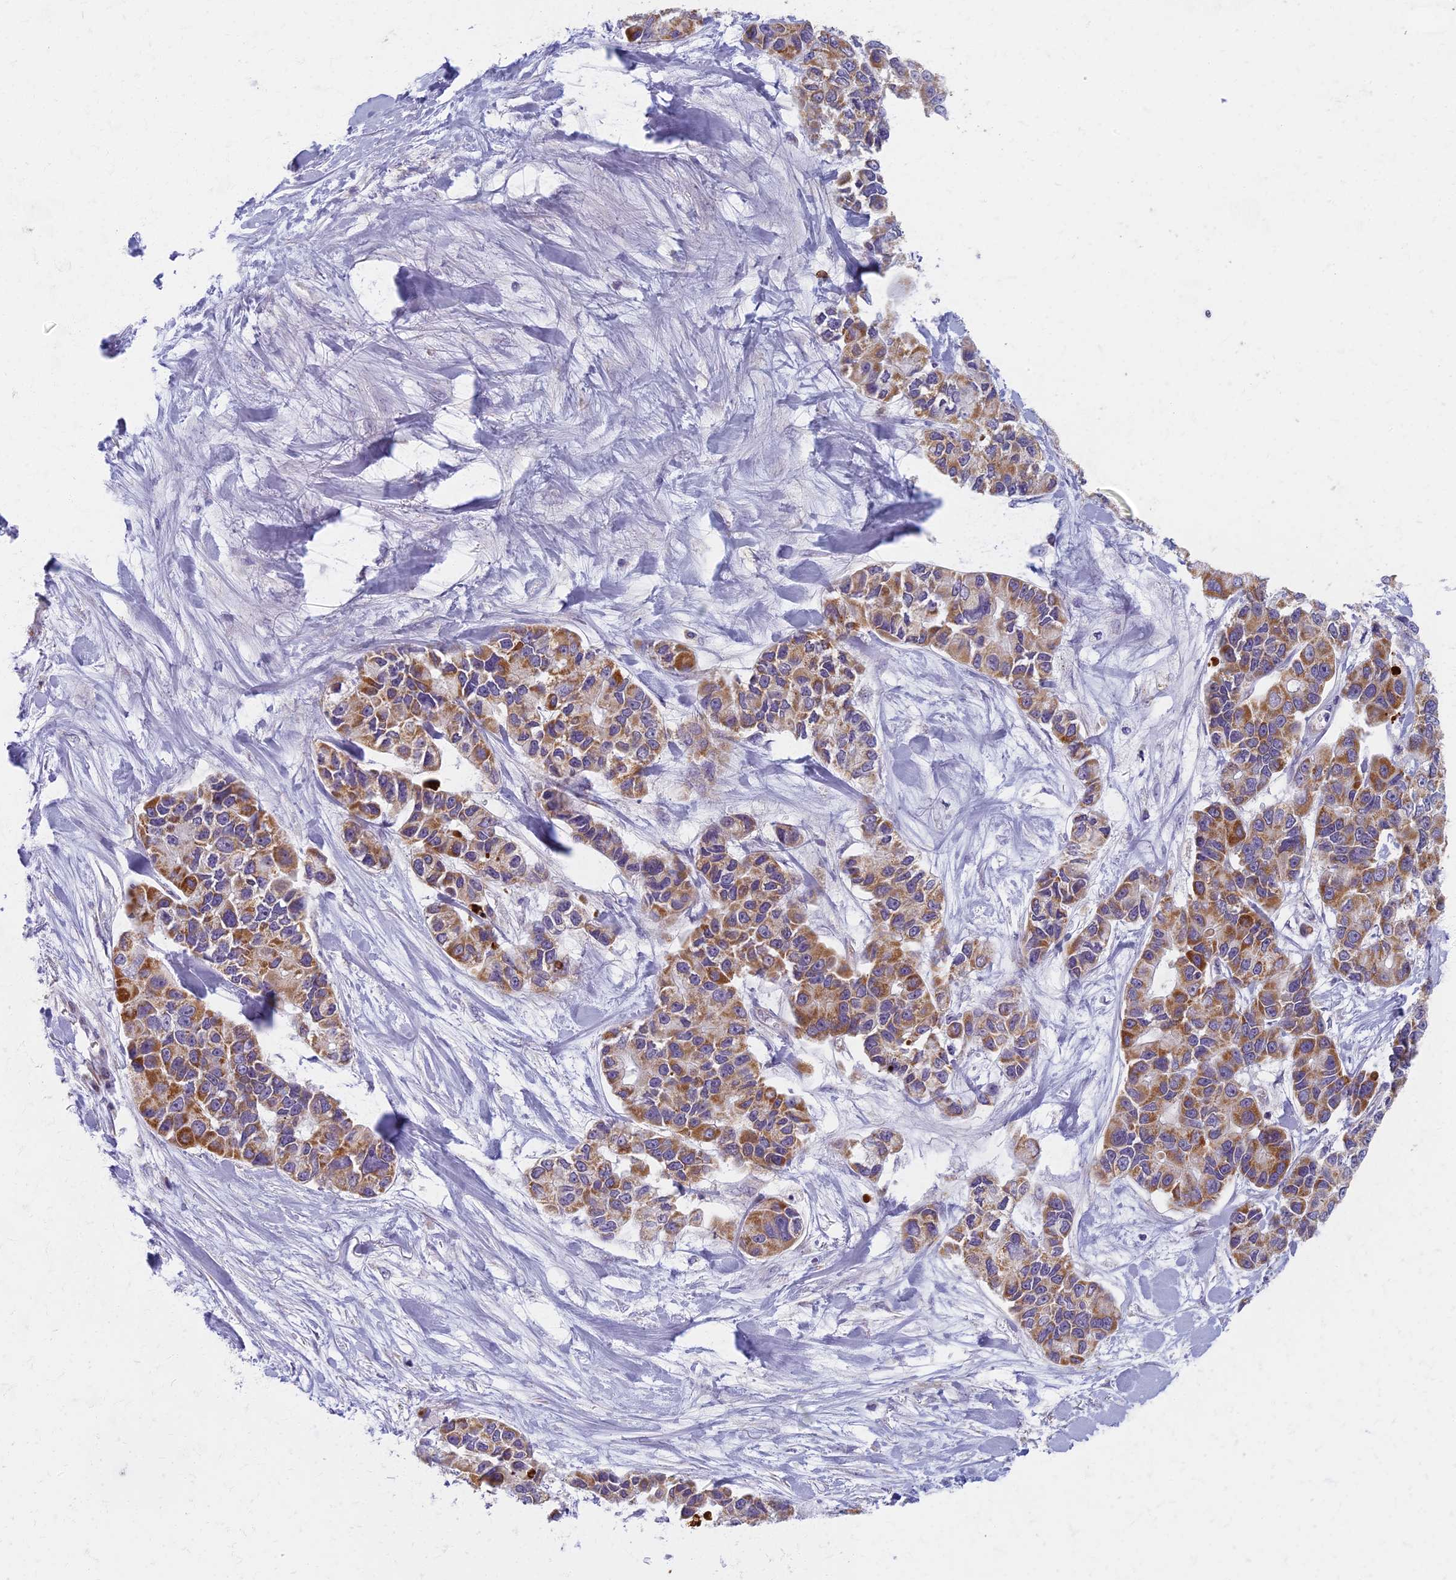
{"staining": {"intensity": "moderate", "quantity": ">75%", "location": "cytoplasmic/membranous"}, "tissue": "lung cancer", "cell_type": "Tumor cells", "image_type": "cancer", "snomed": [{"axis": "morphology", "description": "Adenocarcinoma, NOS"}, {"axis": "topography", "description": "Lung"}], "caption": "Human adenocarcinoma (lung) stained for a protein (brown) displays moderate cytoplasmic/membranous positive positivity in about >75% of tumor cells.", "gene": "MRPS25", "patient": {"sex": "female", "age": 54}}